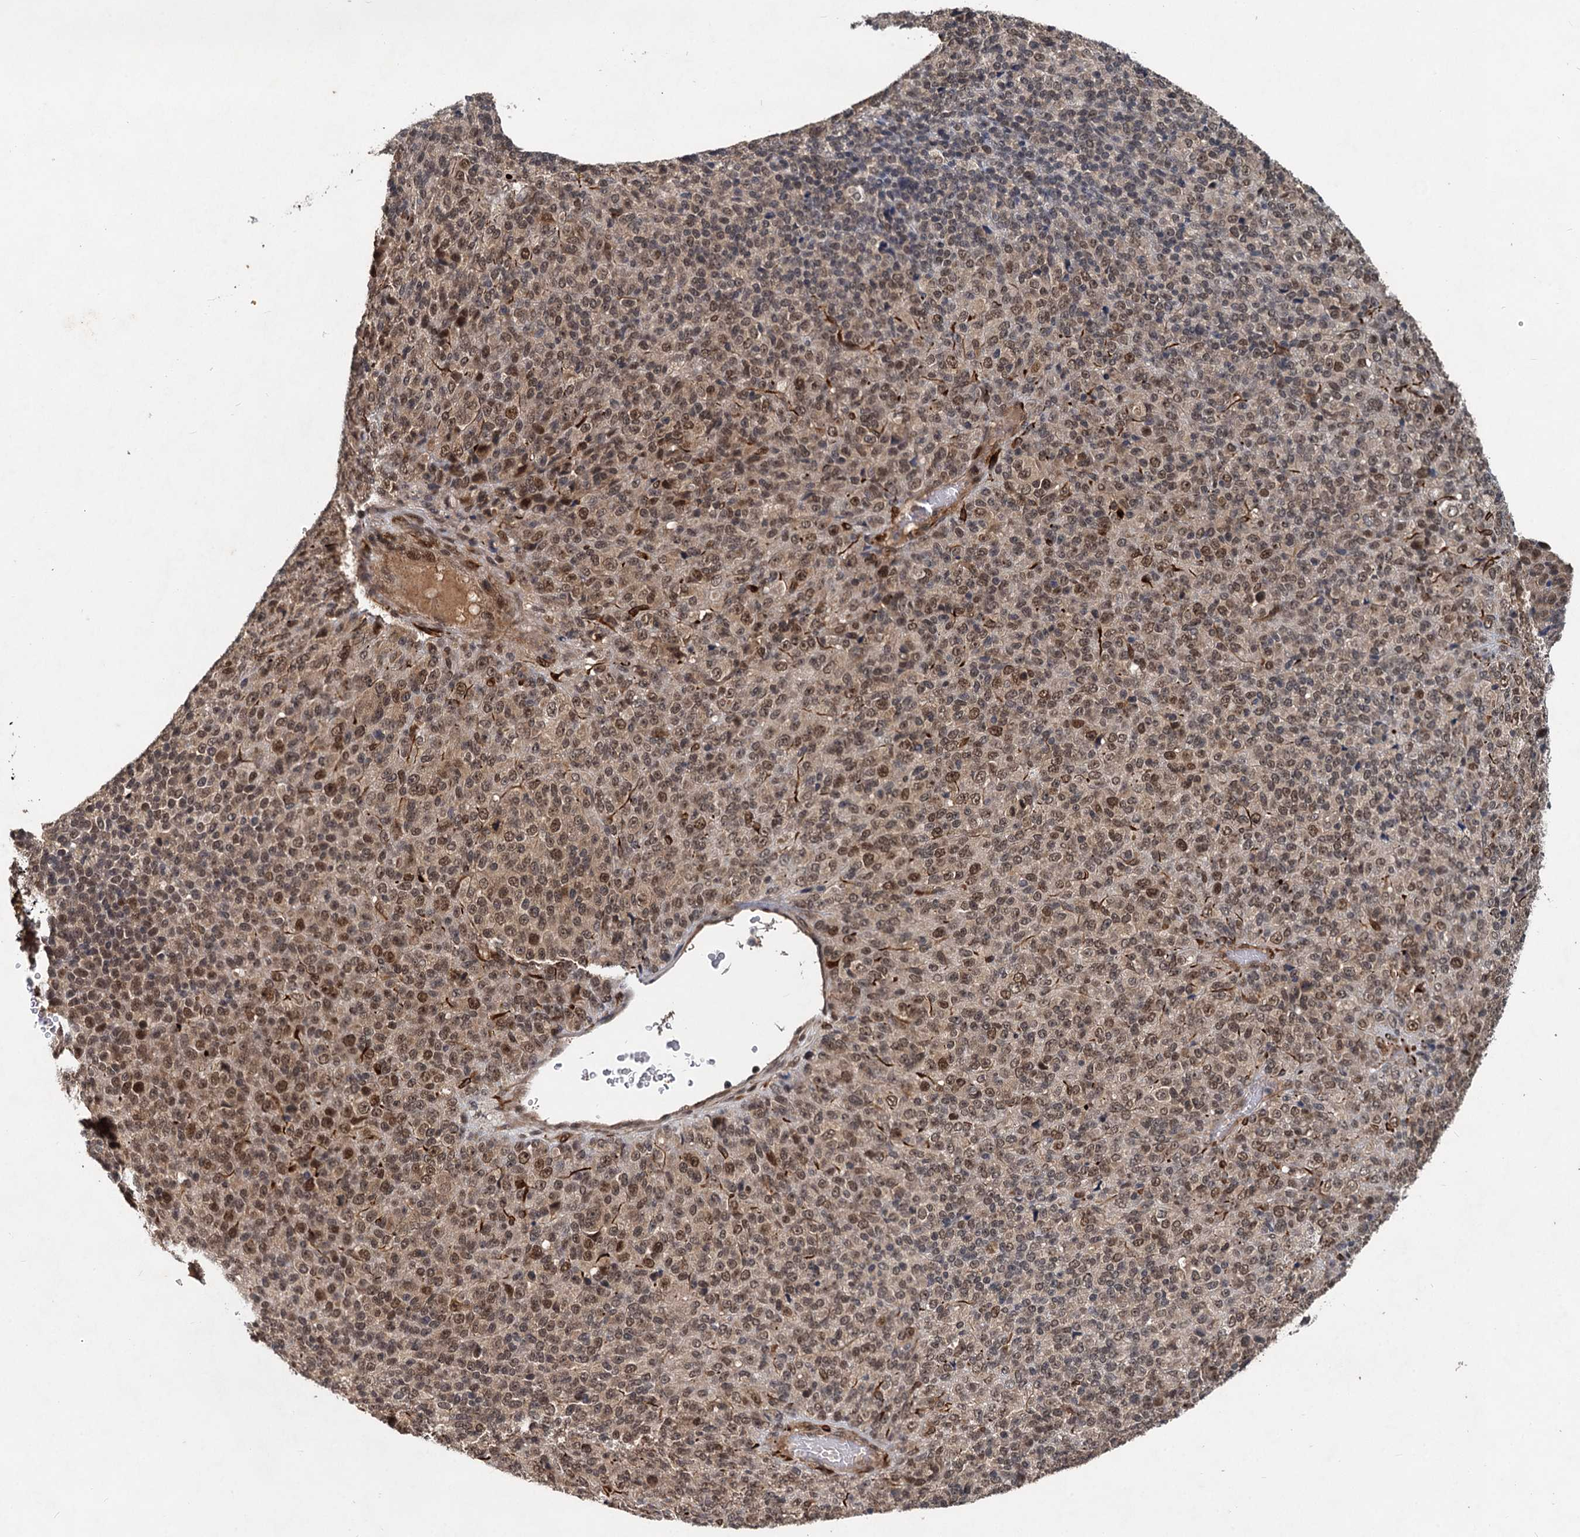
{"staining": {"intensity": "moderate", "quantity": ">75%", "location": "nuclear"}, "tissue": "melanoma", "cell_type": "Tumor cells", "image_type": "cancer", "snomed": [{"axis": "morphology", "description": "Malignant melanoma, Metastatic site"}, {"axis": "topography", "description": "Brain"}], "caption": "The immunohistochemical stain highlights moderate nuclear positivity in tumor cells of melanoma tissue. The protein is shown in brown color, while the nuclei are stained blue.", "gene": "RITA1", "patient": {"sex": "female", "age": 56}}